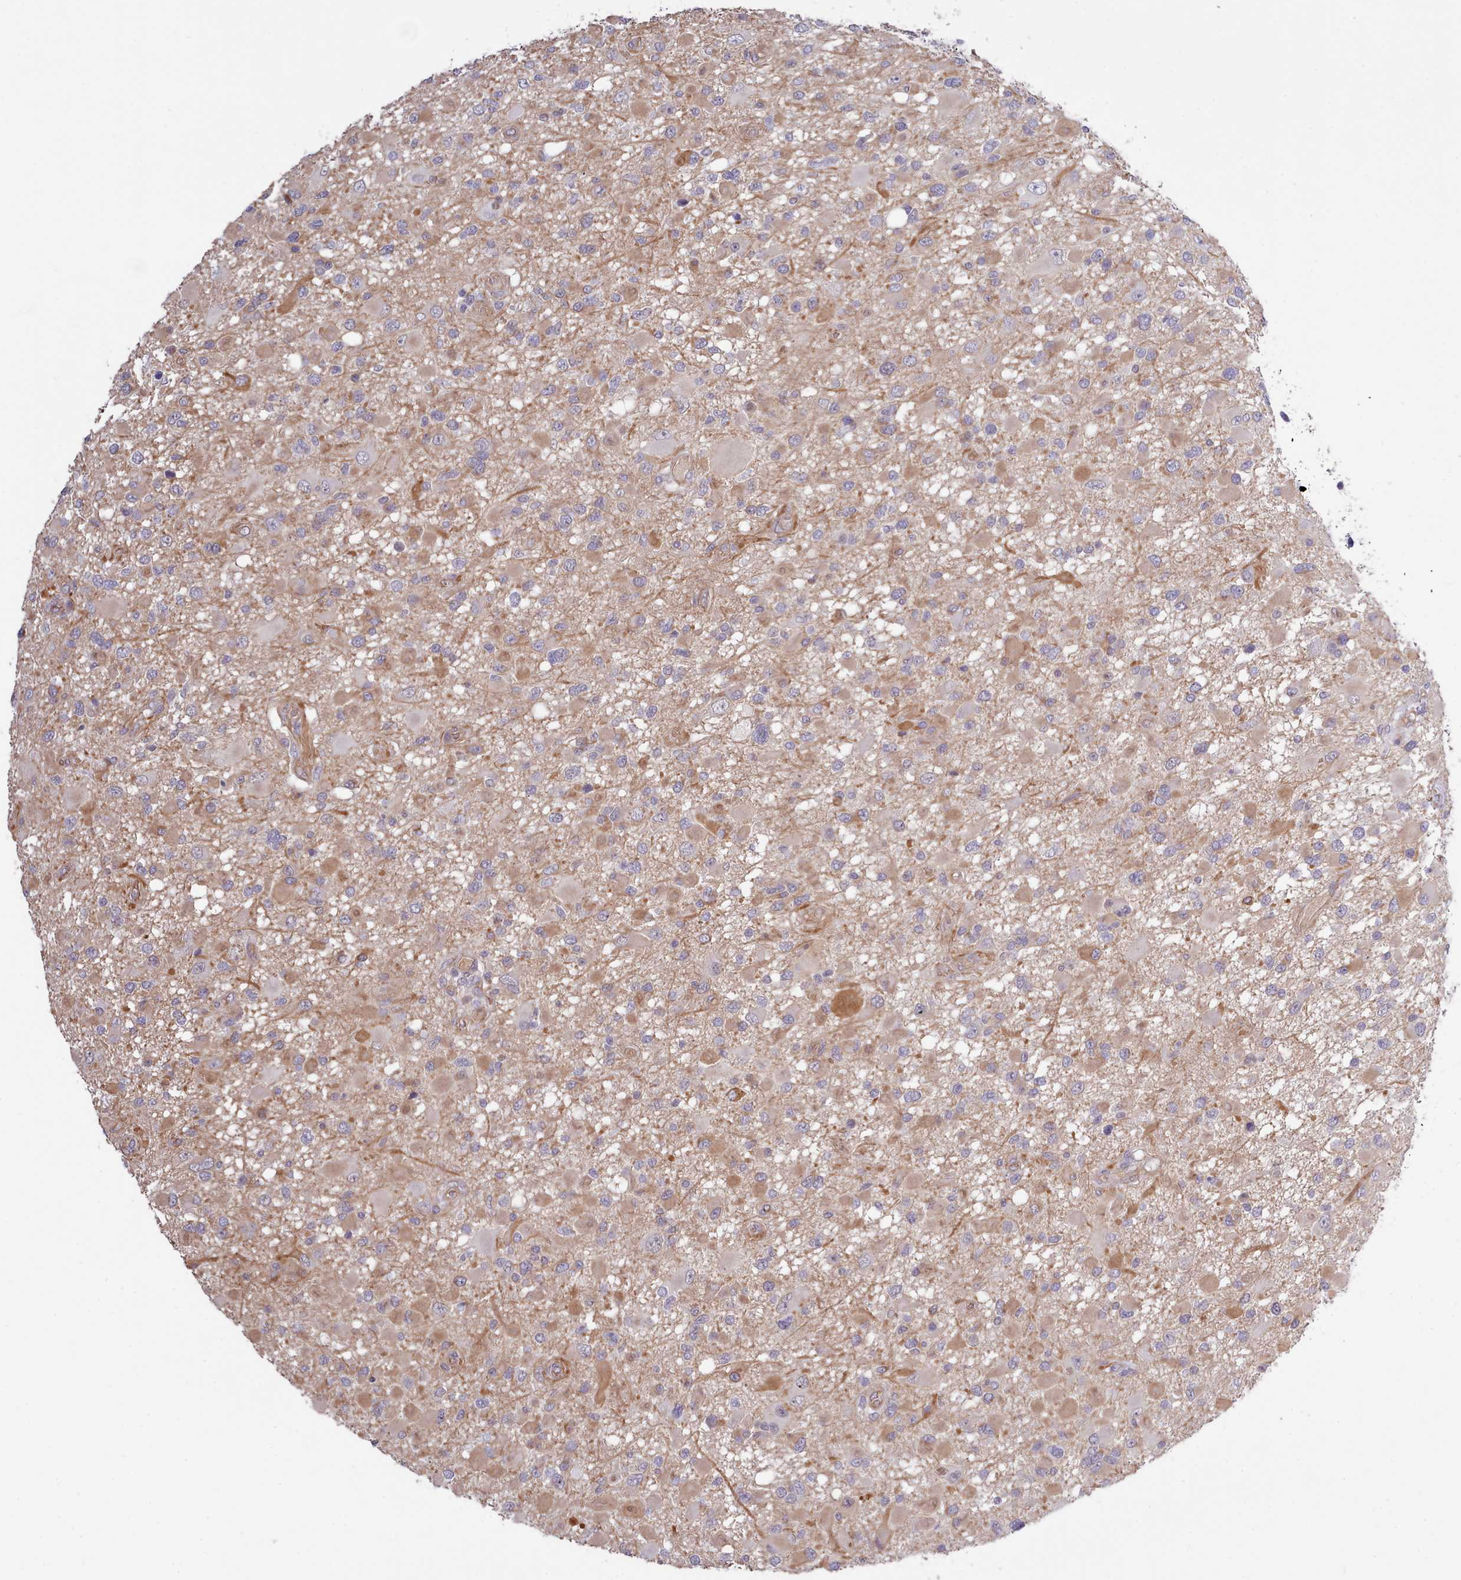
{"staining": {"intensity": "weak", "quantity": ">75%", "location": "cytoplasmic/membranous"}, "tissue": "glioma", "cell_type": "Tumor cells", "image_type": "cancer", "snomed": [{"axis": "morphology", "description": "Glioma, malignant, High grade"}, {"axis": "topography", "description": "Brain"}], "caption": "Malignant high-grade glioma was stained to show a protein in brown. There is low levels of weak cytoplasmic/membranous positivity in approximately >75% of tumor cells.", "gene": "ZC3H13", "patient": {"sex": "male", "age": 53}}